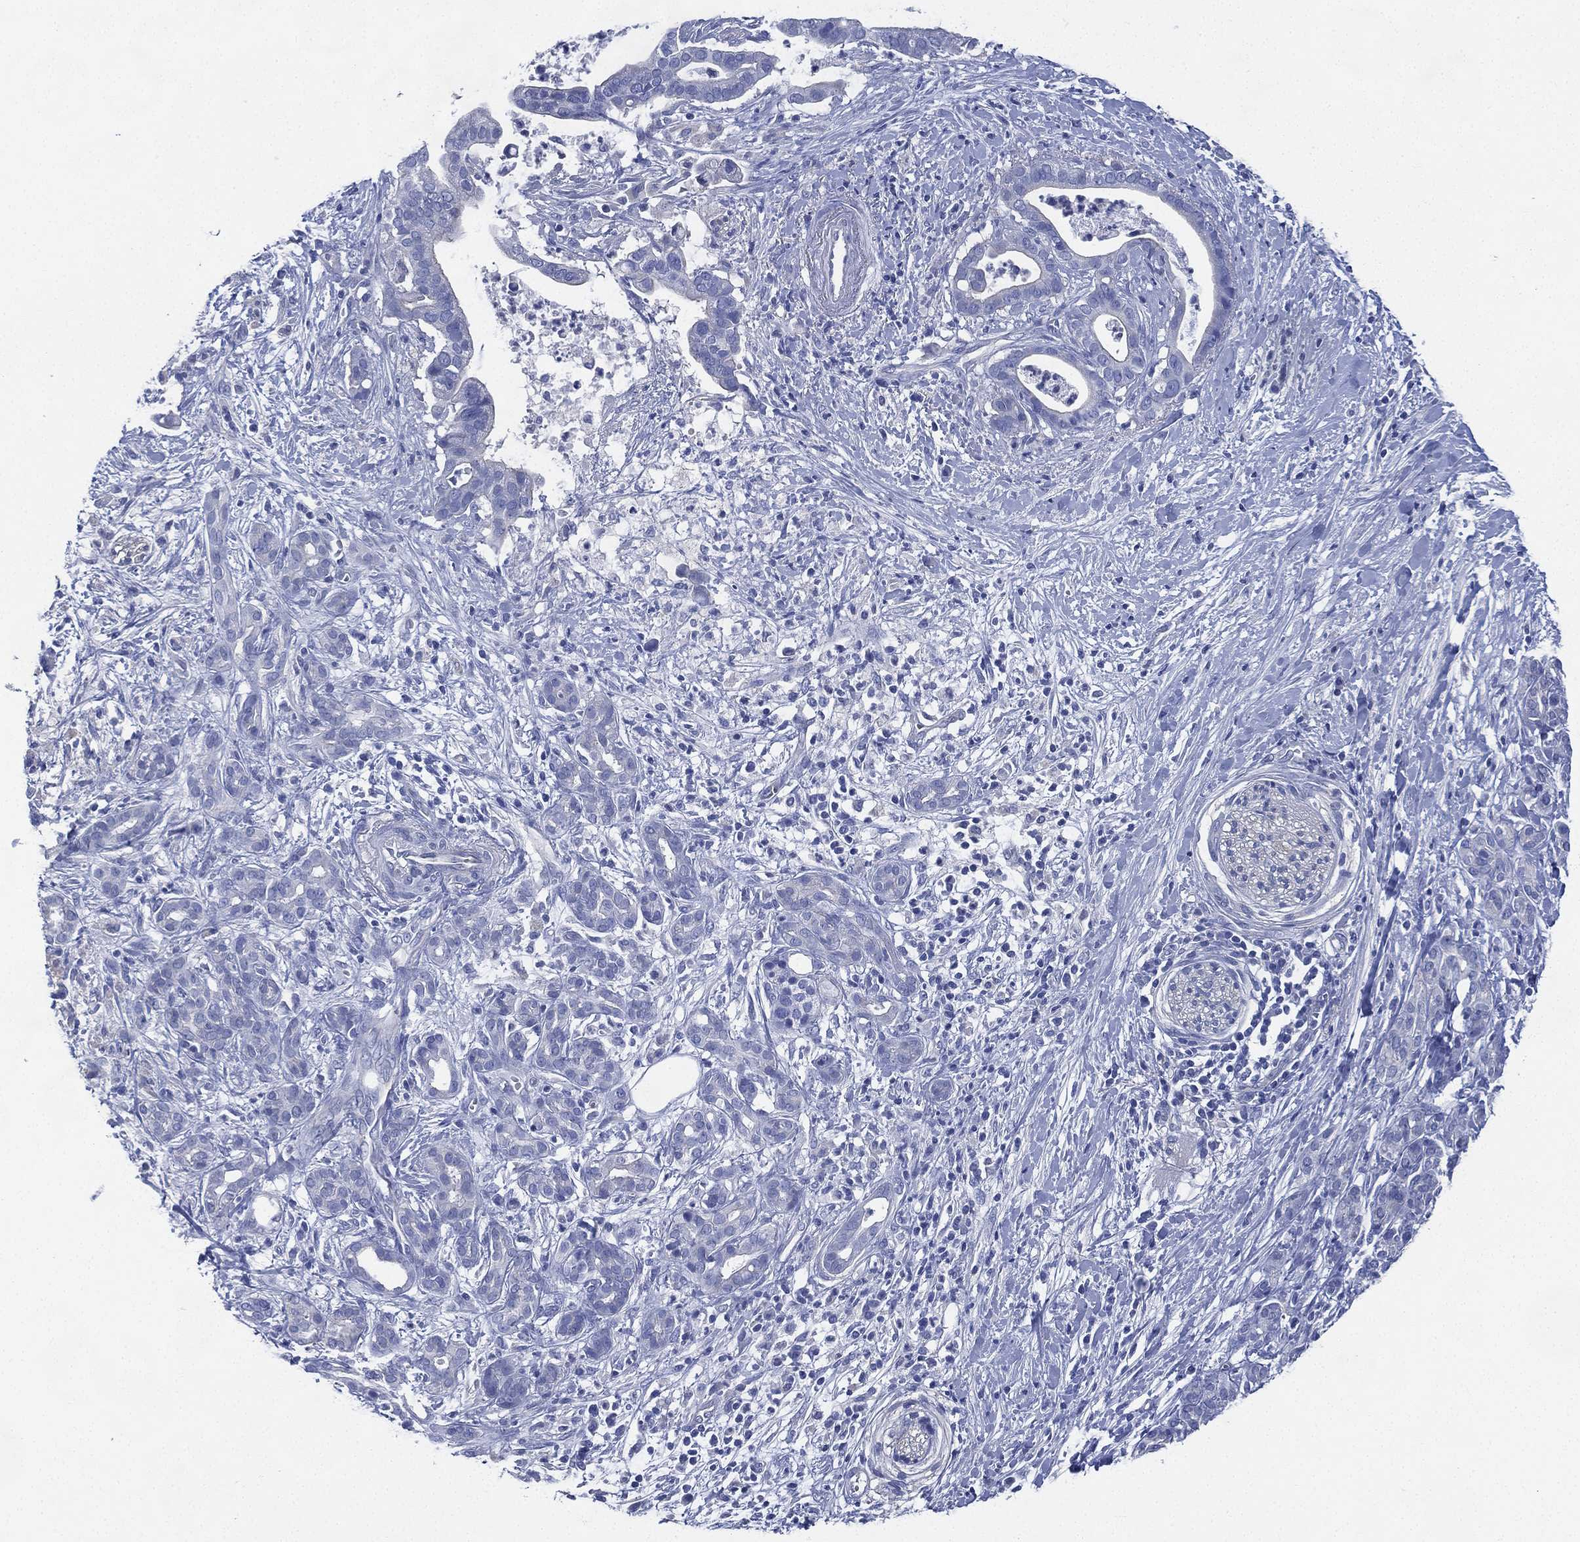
{"staining": {"intensity": "negative", "quantity": "none", "location": "none"}, "tissue": "pancreatic cancer", "cell_type": "Tumor cells", "image_type": "cancer", "snomed": [{"axis": "morphology", "description": "Adenocarcinoma, NOS"}, {"axis": "topography", "description": "Pancreas"}], "caption": "This is an immunohistochemistry photomicrograph of pancreatic adenocarcinoma. There is no positivity in tumor cells.", "gene": "CCDC70", "patient": {"sex": "male", "age": 61}}